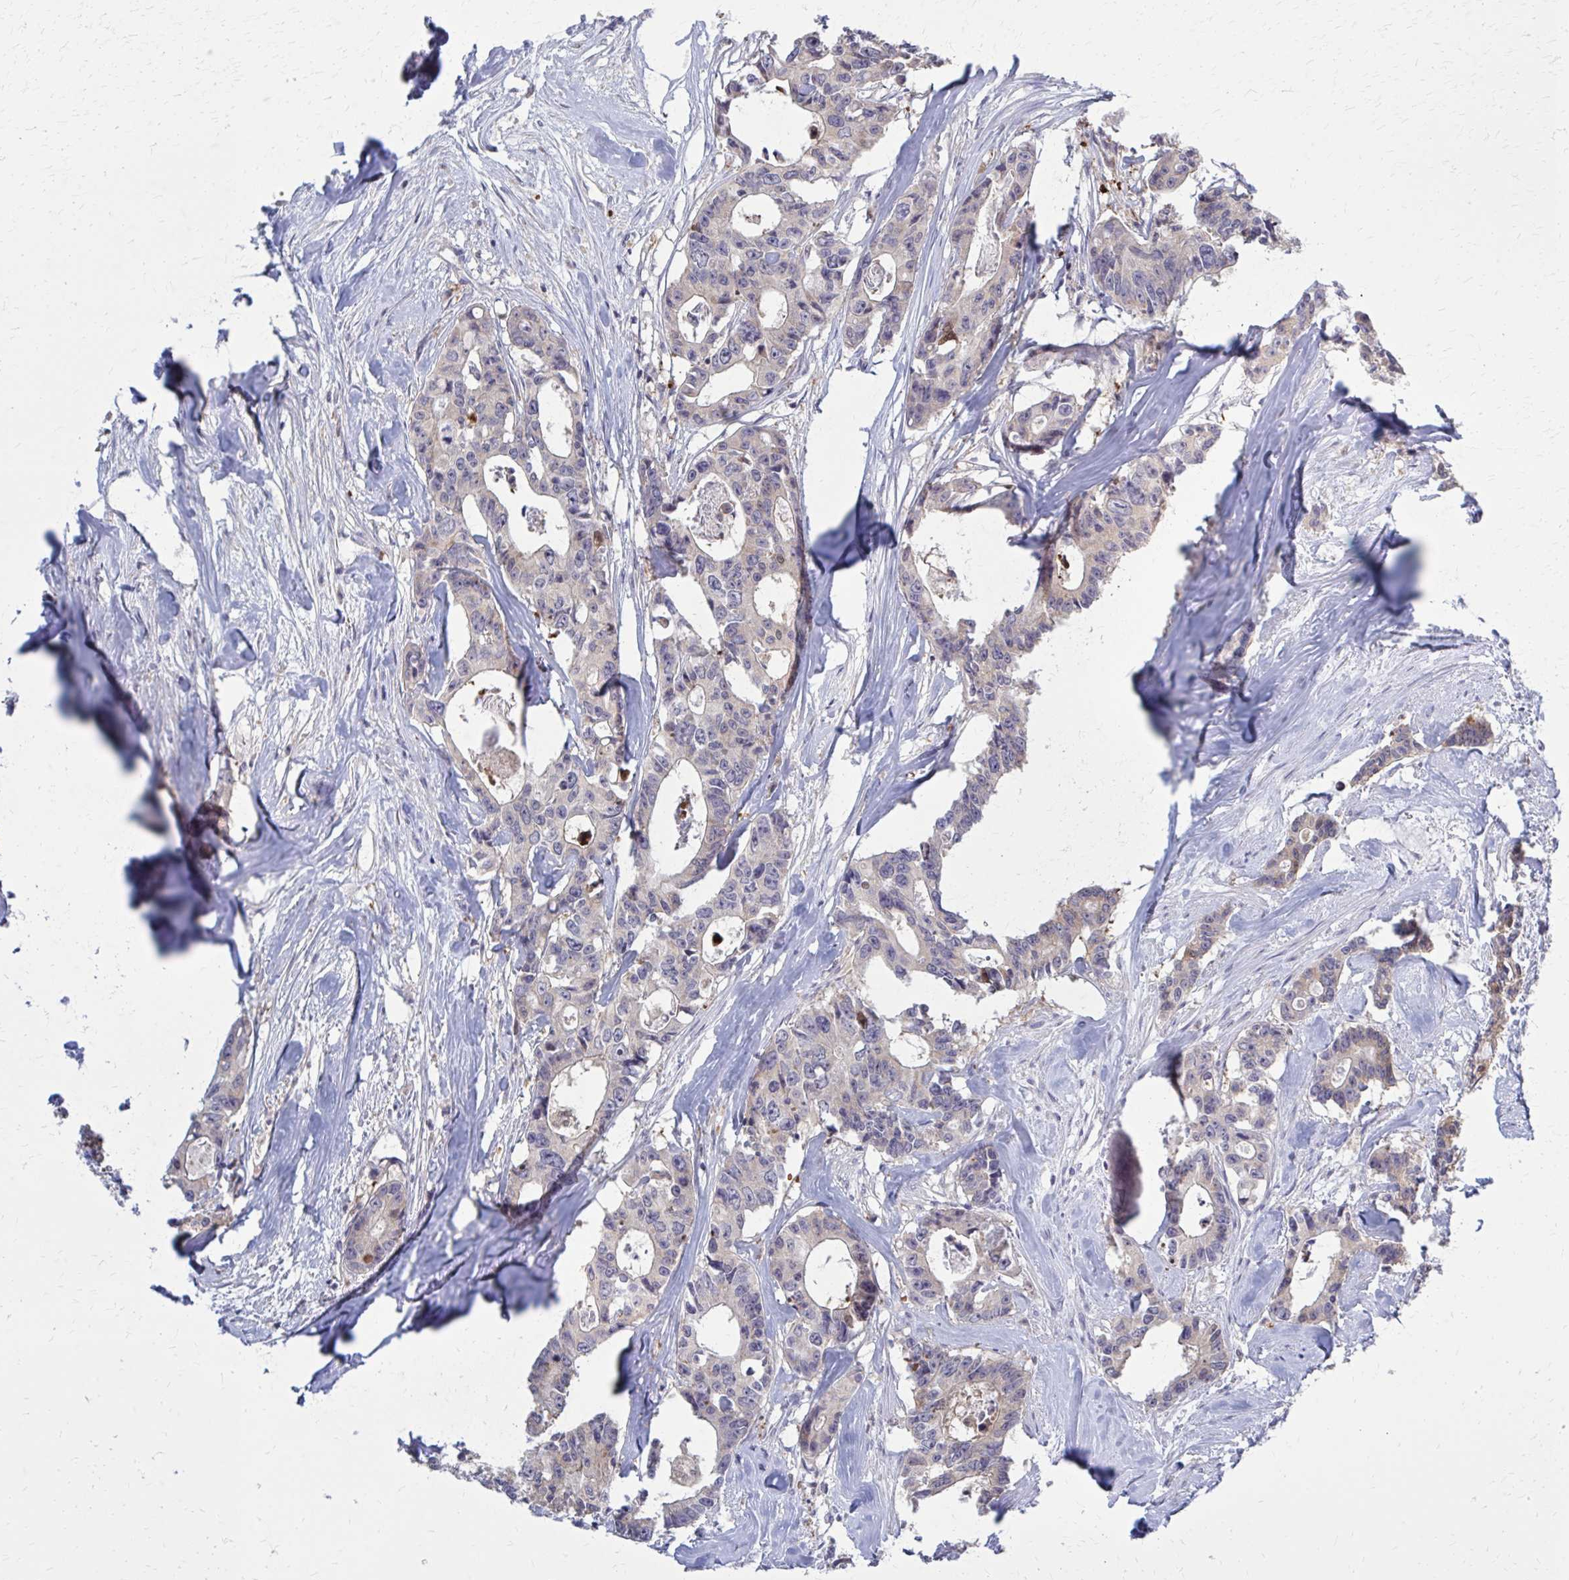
{"staining": {"intensity": "negative", "quantity": "none", "location": "none"}, "tissue": "colorectal cancer", "cell_type": "Tumor cells", "image_type": "cancer", "snomed": [{"axis": "morphology", "description": "Adenocarcinoma, NOS"}, {"axis": "topography", "description": "Rectum"}], "caption": "DAB (3,3'-diaminobenzidine) immunohistochemical staining of adenocarcinoma (colorectal) demonstrates no significant positivity in tumor cells.", "gene": "DBI", "patient": {"sex": "male", "age": 57}}